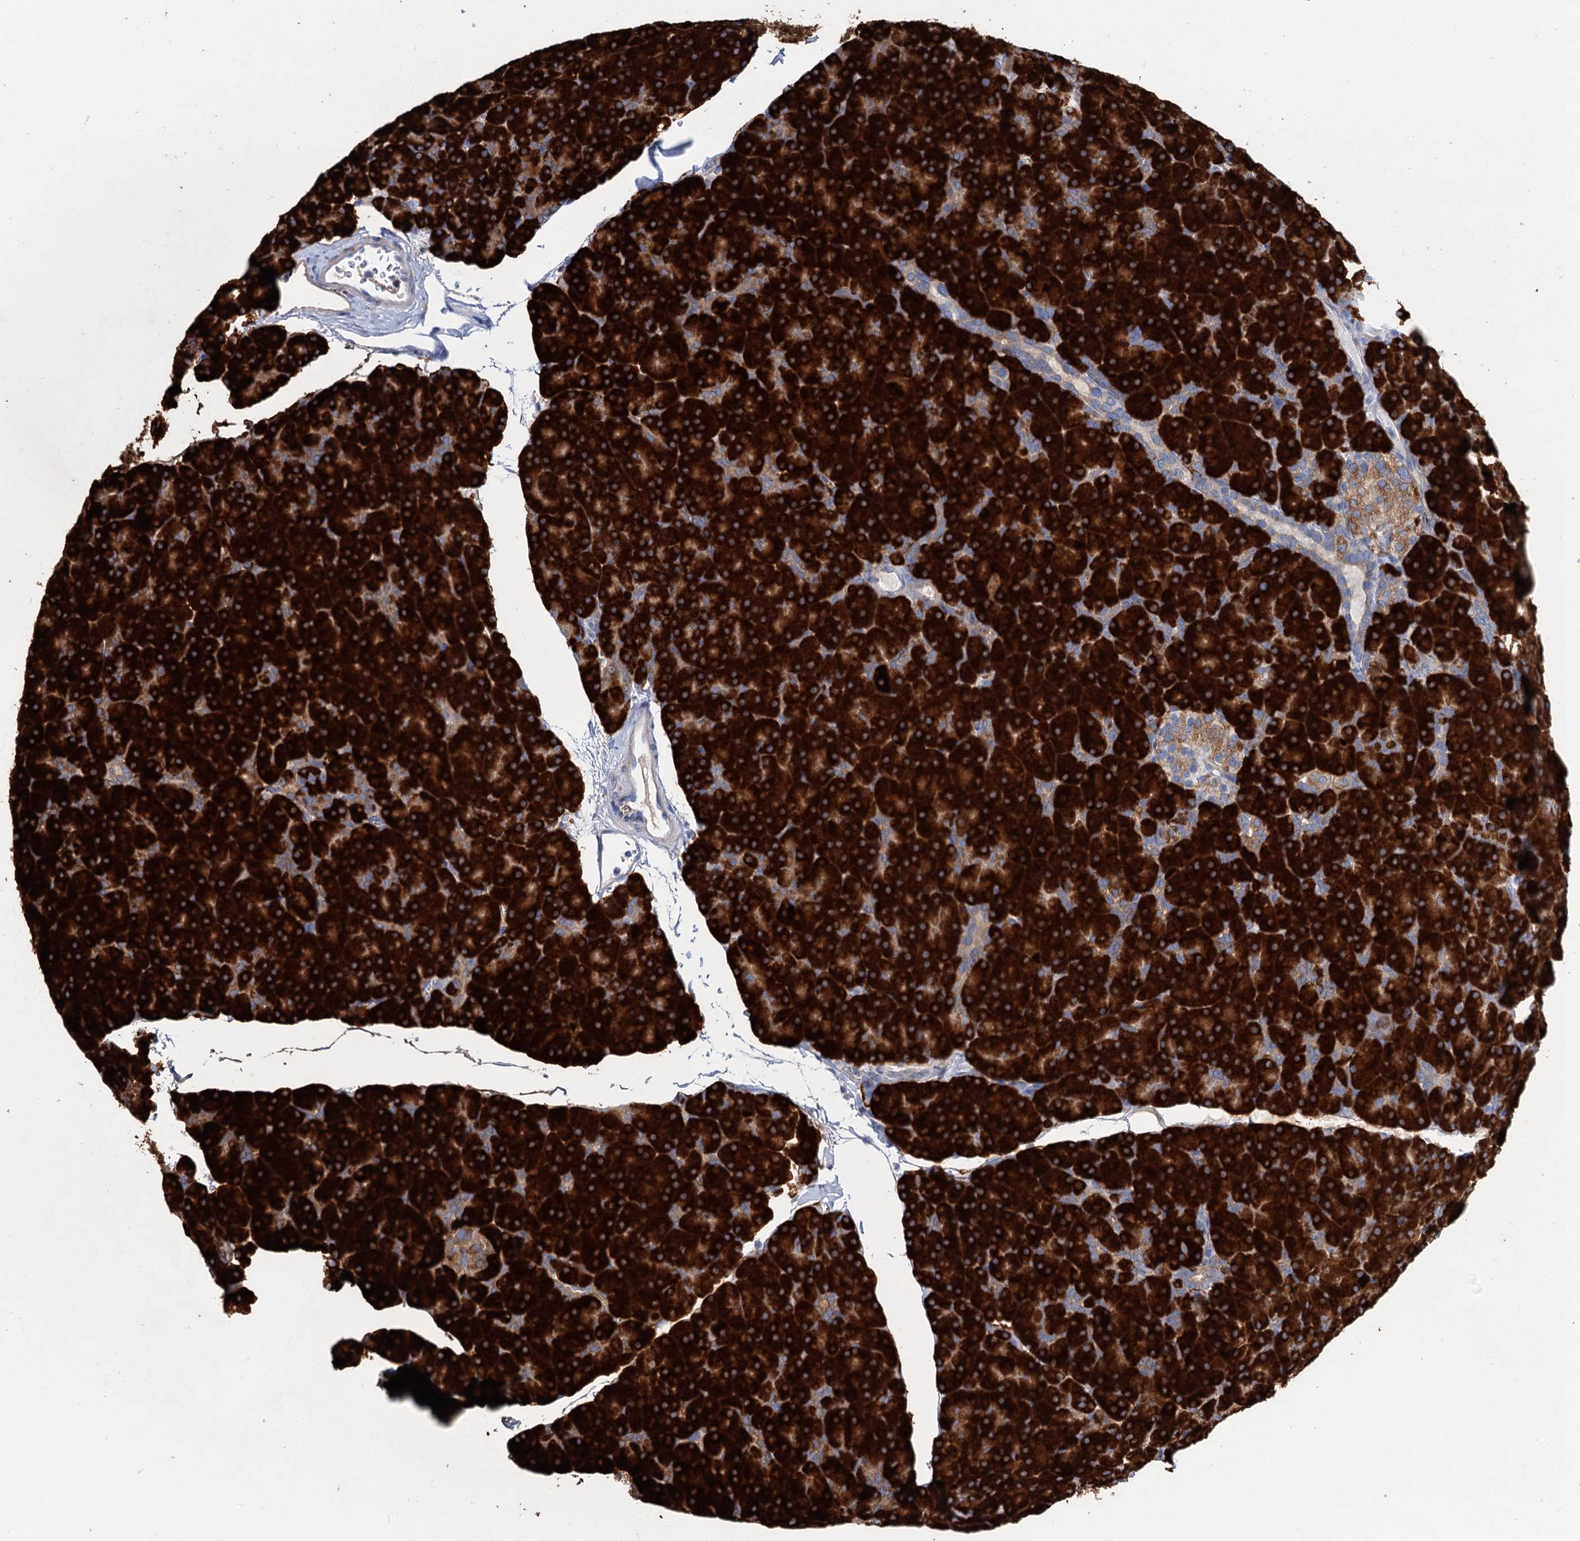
{"staining": {"intensity": "strong", "quantity": ">75%", "location": "cytoplasmic/membranous"}, "tissue": "pancreas", "cell_type": "Exocrine glandular cells", "image_type": "normal", "snomed": [{"axis": "morphology", "description": "Normal tissue, NOS"}, {"axis": "topography", "description": "Pancreas"}], "caption": "Immunohistochemistry (IHC) staining of benign pancreas, which exhibits high levels of strong cytoplasmic/membranous positivity in about >75% of exocrine glandular cells indicating strong cytoplasmic/membranous protein positivity. The staining was performed using DAB (brown) for protein detection and nuclei were counterstained in hematoxylin (blue).", "gene": "SHE", "patient": {"sex": "male", "age": 36}}